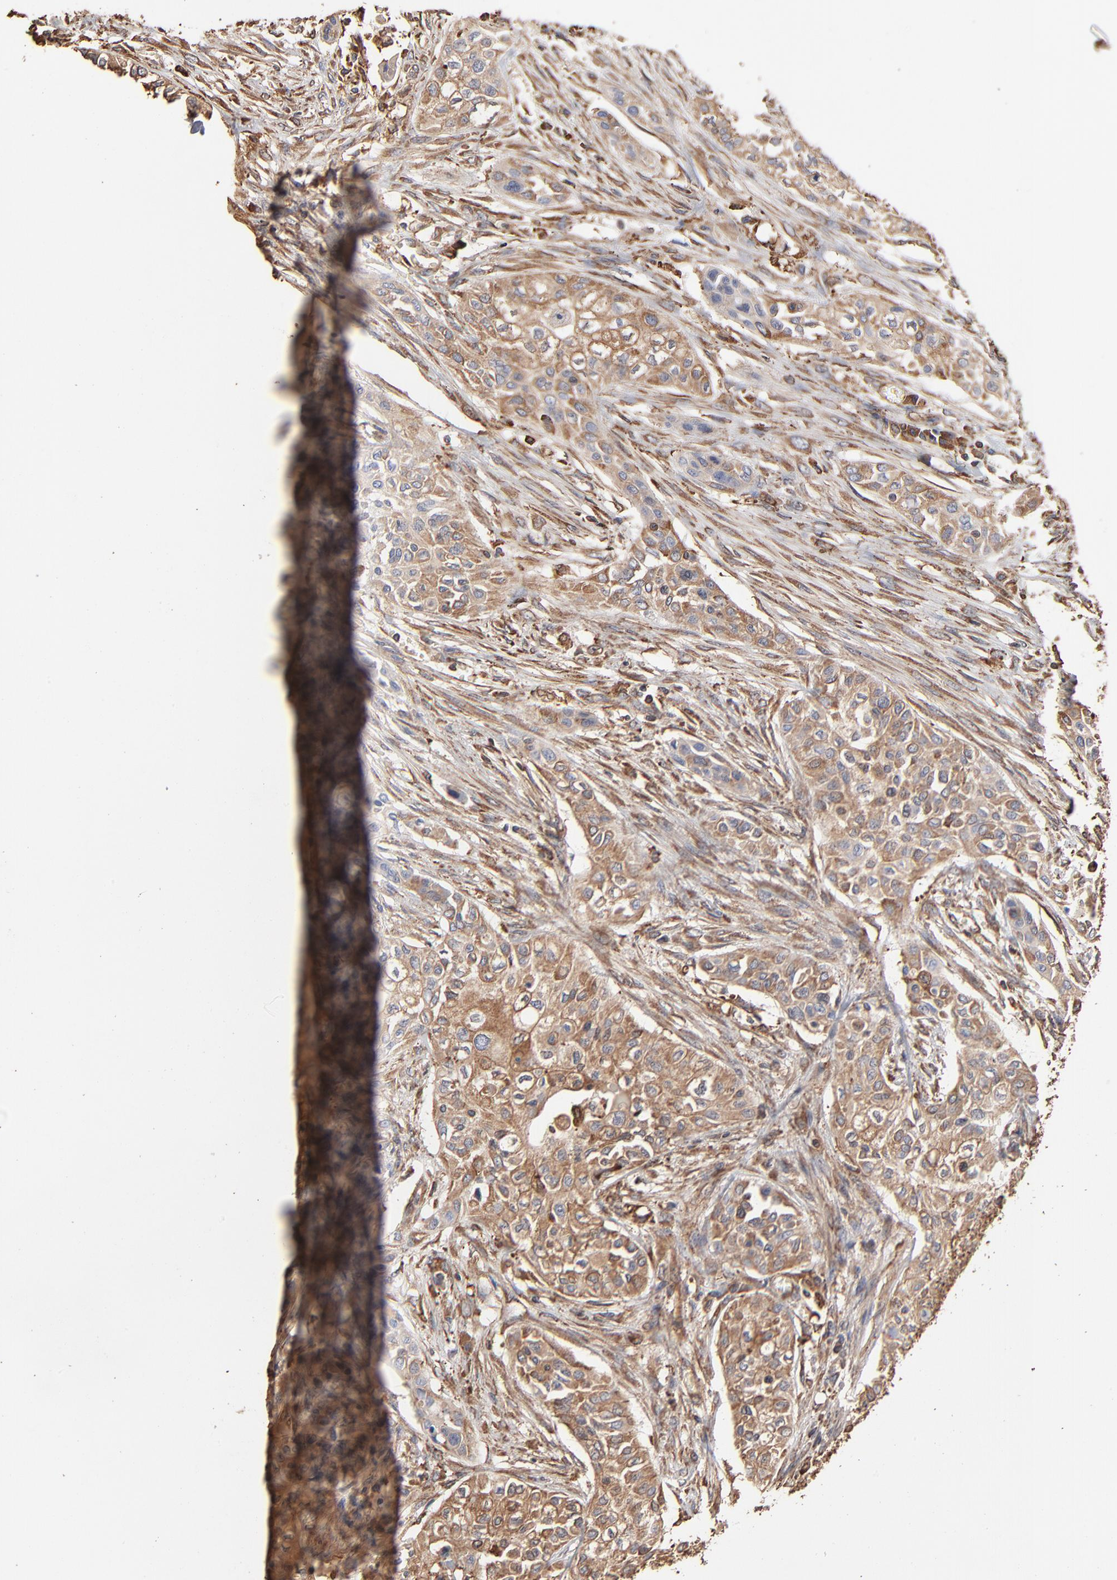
{"staining": {"intensity": "moderate", "quantity": ">75%", "location": "cytoplasmic/membranous"}, "tissue": "urothelial cancer", "cell_type": "Tumor cells", "image_type": "cancer", "snomed": [{"axis": "morphology", "description": "Urothelial carcinoma, High grade"}, {"axis": "topography", "description": "Urinary bladder"}], "caption": "Immunohistochemical staining of human high-grade urothelial carcinoma shows medium levels of moderate cytoplasmic/membranous protein staining in about >75% of tumor cells.", "gene": "PDIA3", "patient": {"sex": "male", "age": 74}}